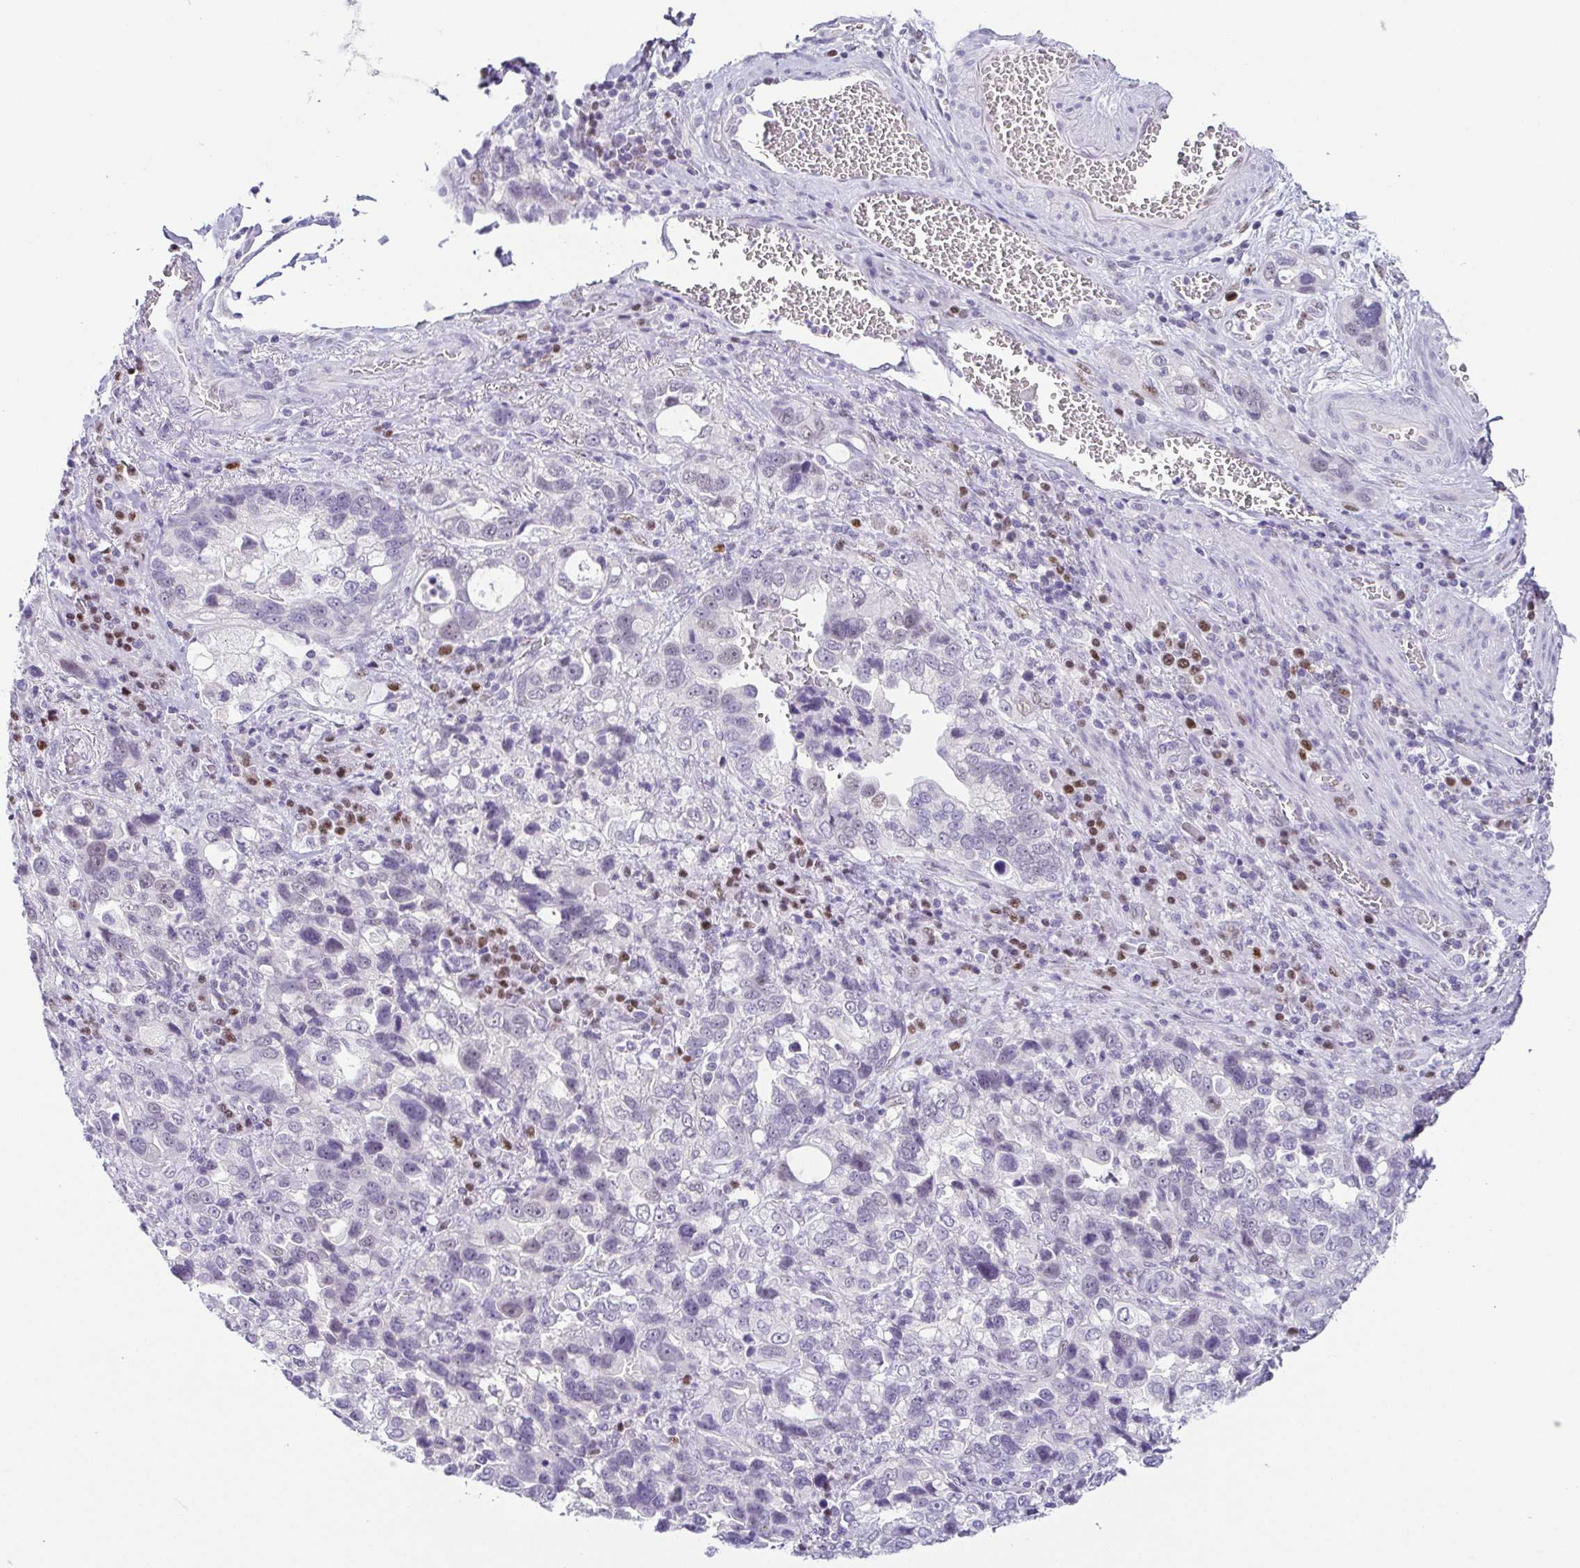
{"staining": {"intensity": "negative", "quantity": "none", "location": "none"}, "tissue": "stomach cancer", "cell_type": "Tumor cells", "image_type": "cancer", "snomed": [{"axis": "morphology", "description": "Adenocarcinoma, NOS"}, {"axis": "topography", "description": "Stomach, upper"}], "caption": "This is an IHC image of human adenocarcinoma (stomach). There is no staining in tumor cells.", "gene": "TCF3", "patient": {"sex": "female", "age": 81}}